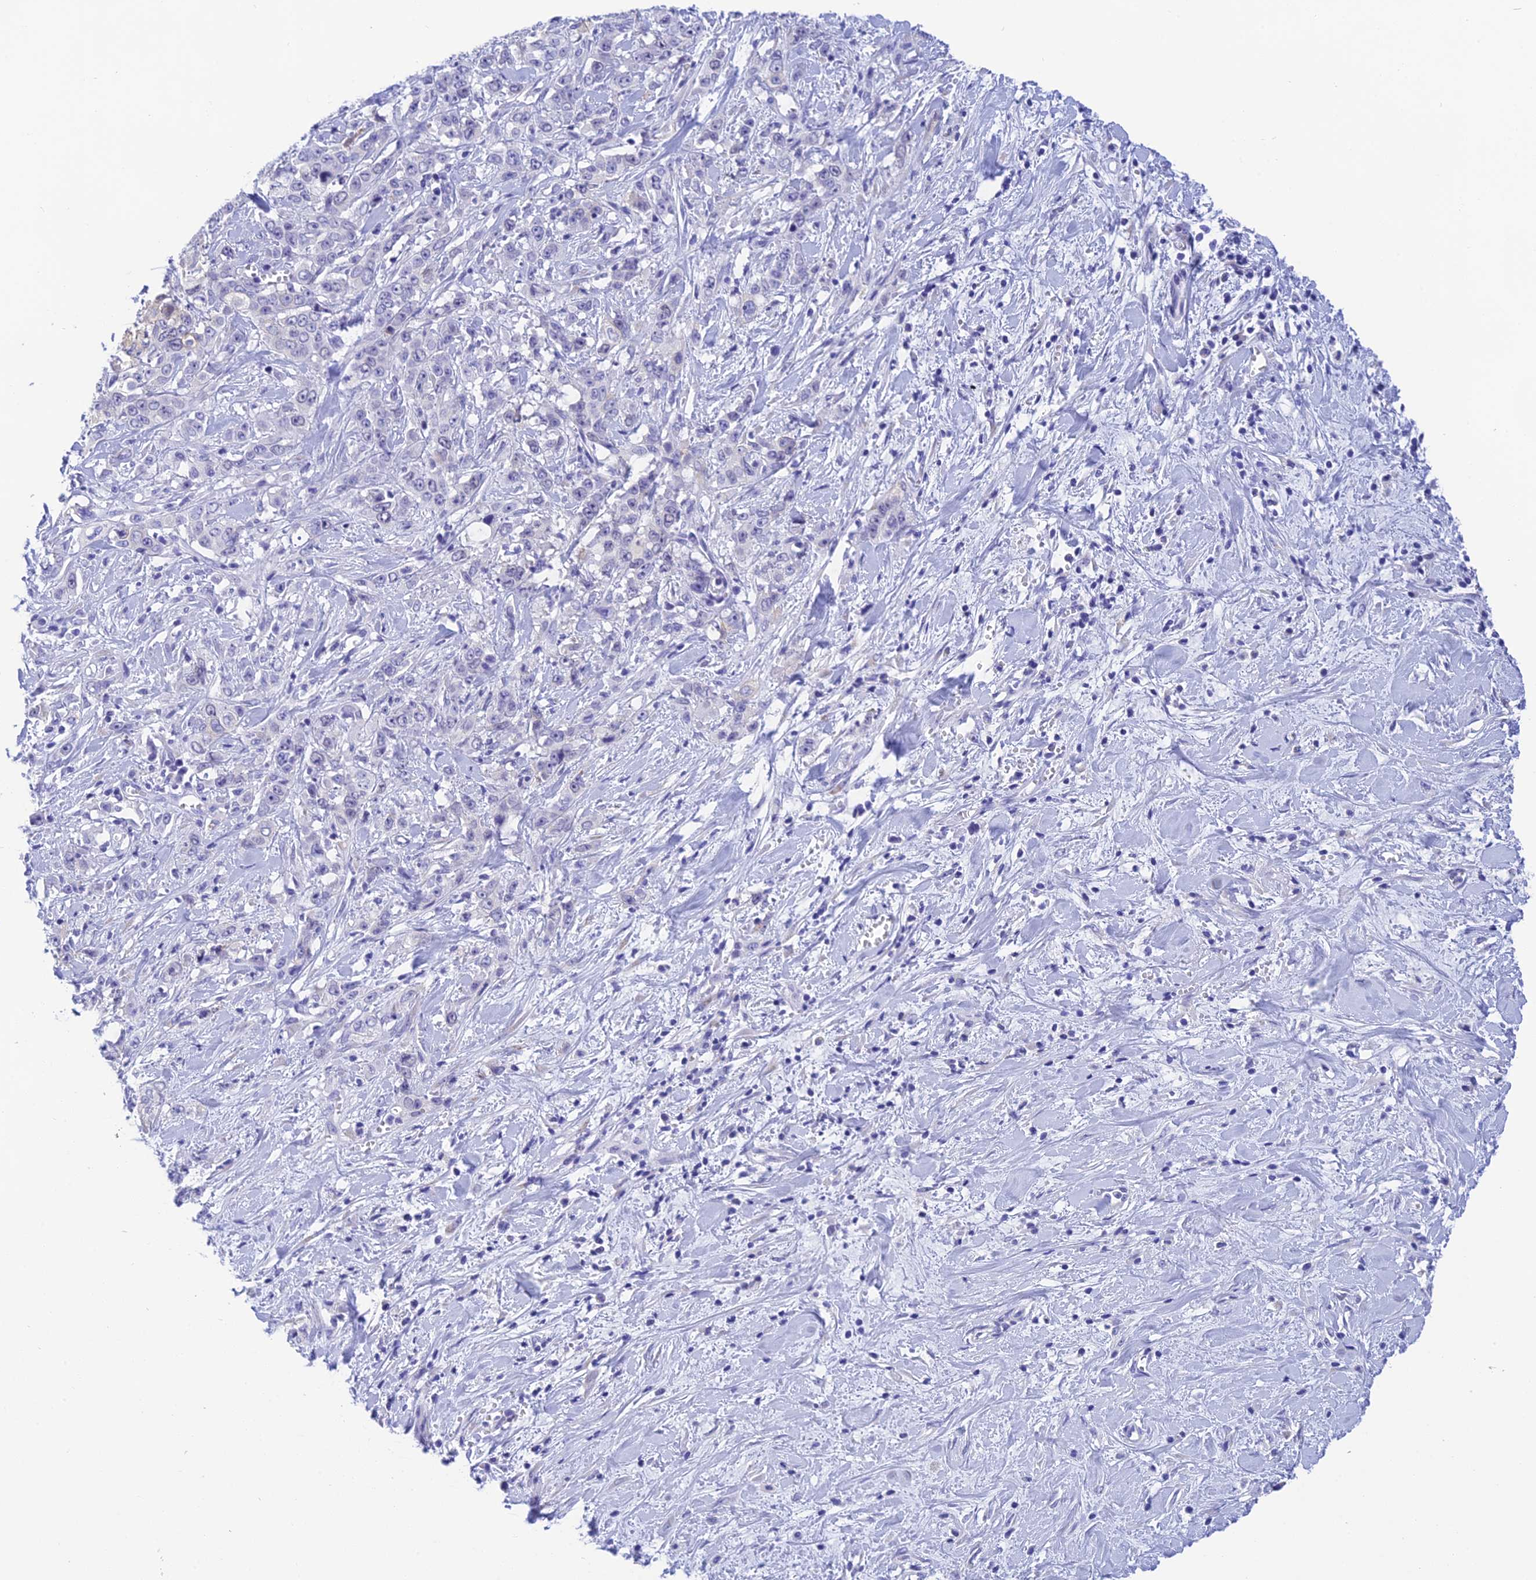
{"staining": {"intensity": "negative", "quantity": "none", "location": "none"}, "tissue": "stomach cancer", "cell_type": "Tumor cells", "image_type": "cancer", "snomed": [{"axis": "morphology", "description": "Adenocarcinoma, NOS"}, {"axis": "topography", "description": "Stomach, upper"}], "caption": "Tumor cells show no significant protein expression in stomach adenocarcinoma. The staining is performed using DAB brown chromogen with nuclei counter-stained in using hematoxylin.", "gene": "KDELR3", "patient": {"sex": "male", "age": 62}}